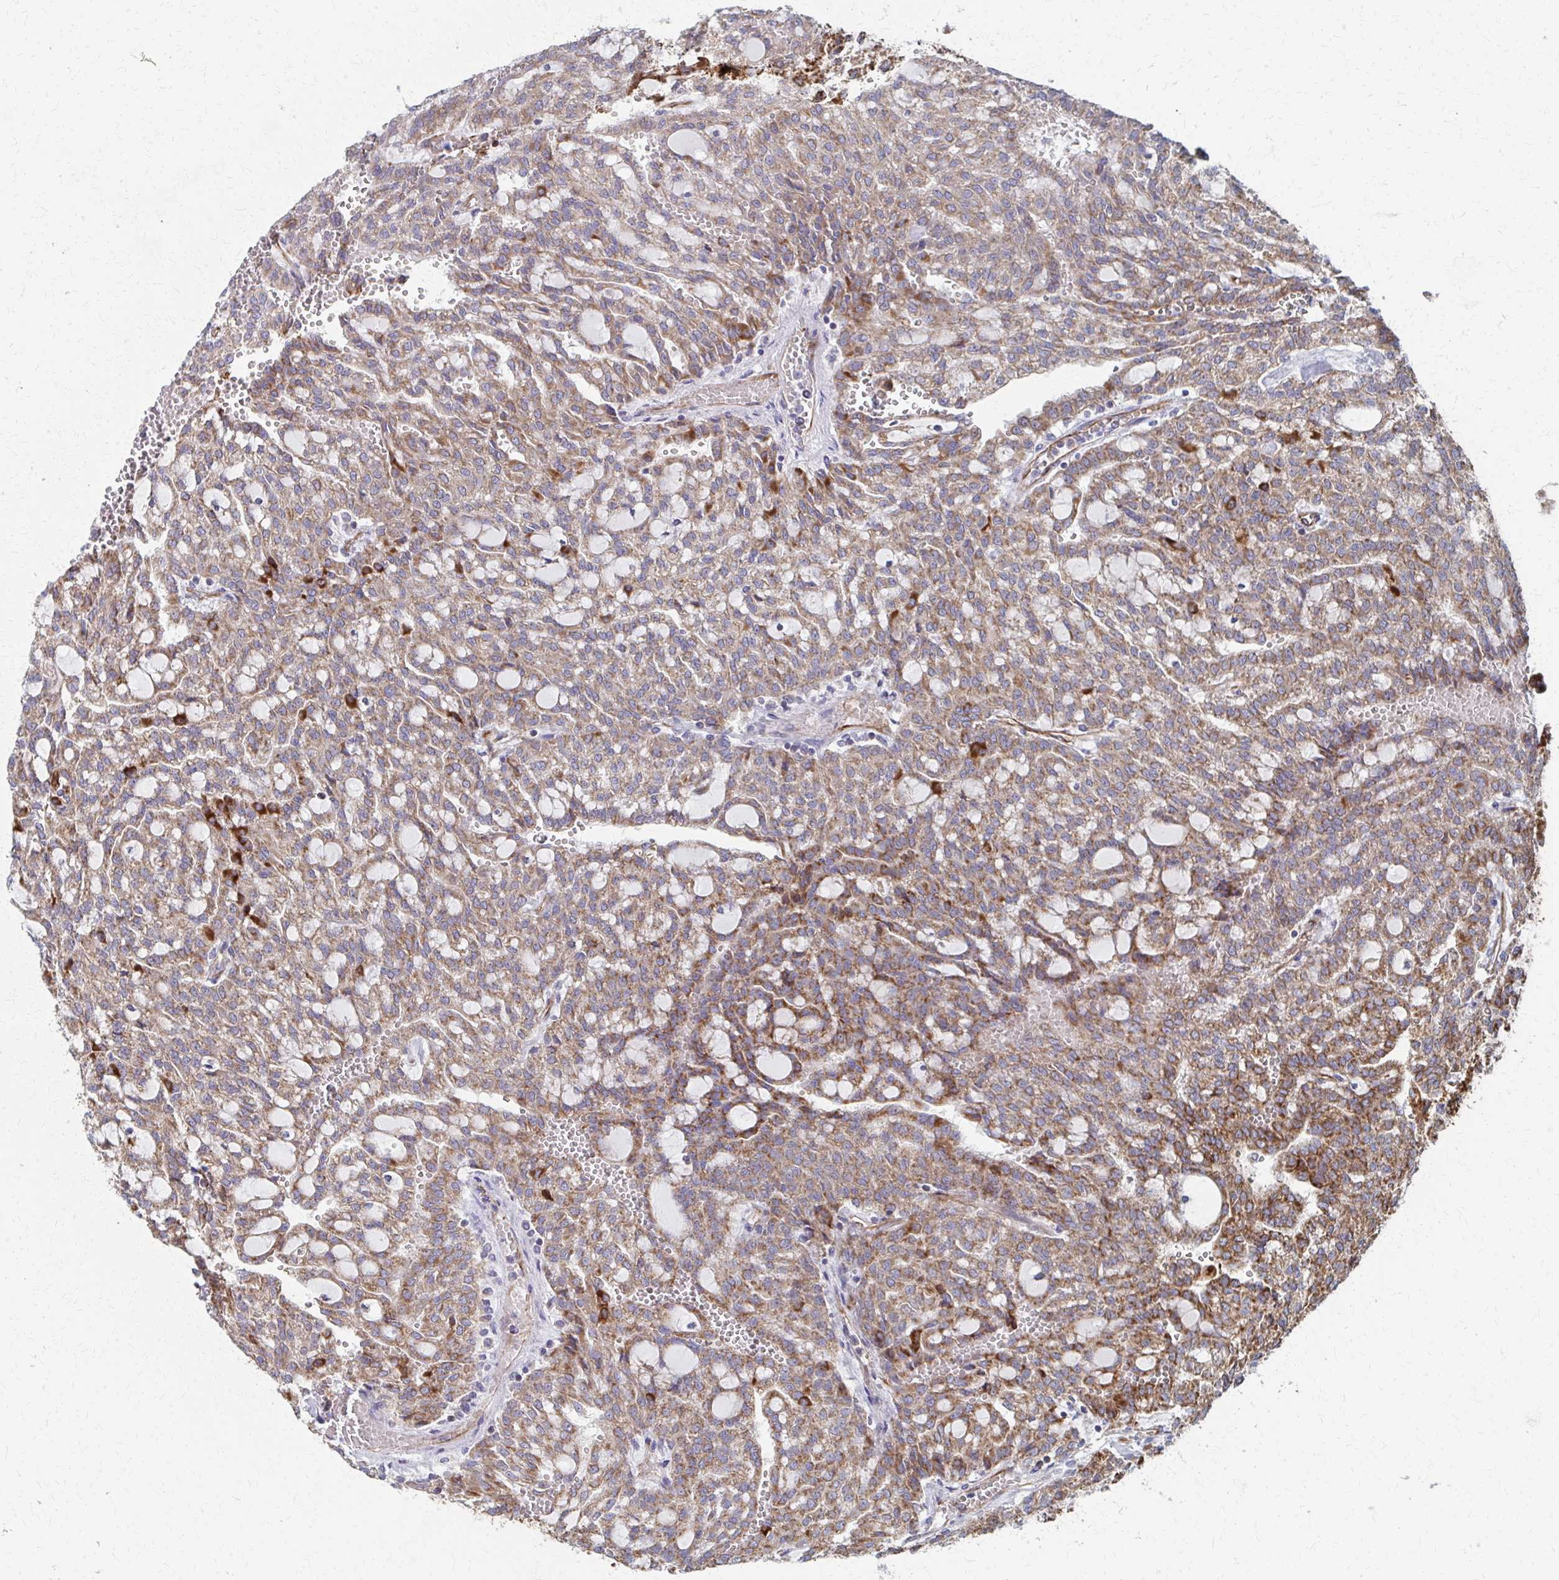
{"staining": {"intensity": "moderate", "quantity": ">75%", "location": "cytoplasmic/membranous"}, "tissue": "renal cancer", "cell_type": "Tumor cells", "image_type": "cancer", "snomed": [{"axis": "morphology", "description": "Adenocarcinoma, NOS"}, {"axis": "topography", "description": "Kidney"}], "caption": "Immunohistochemistry (IHC) of human renal cancer (adenocarcinoma) reveals medium levels of moderate cytoplasmic/membranous expression in about >75% of tumor cells. (DAB (3,3'-diaminobenzidine) IHC, brown staining for protein, blue staining for nuclei).", "gene": "FAHD1", "patient": {"sex": "male", "age": 63}}